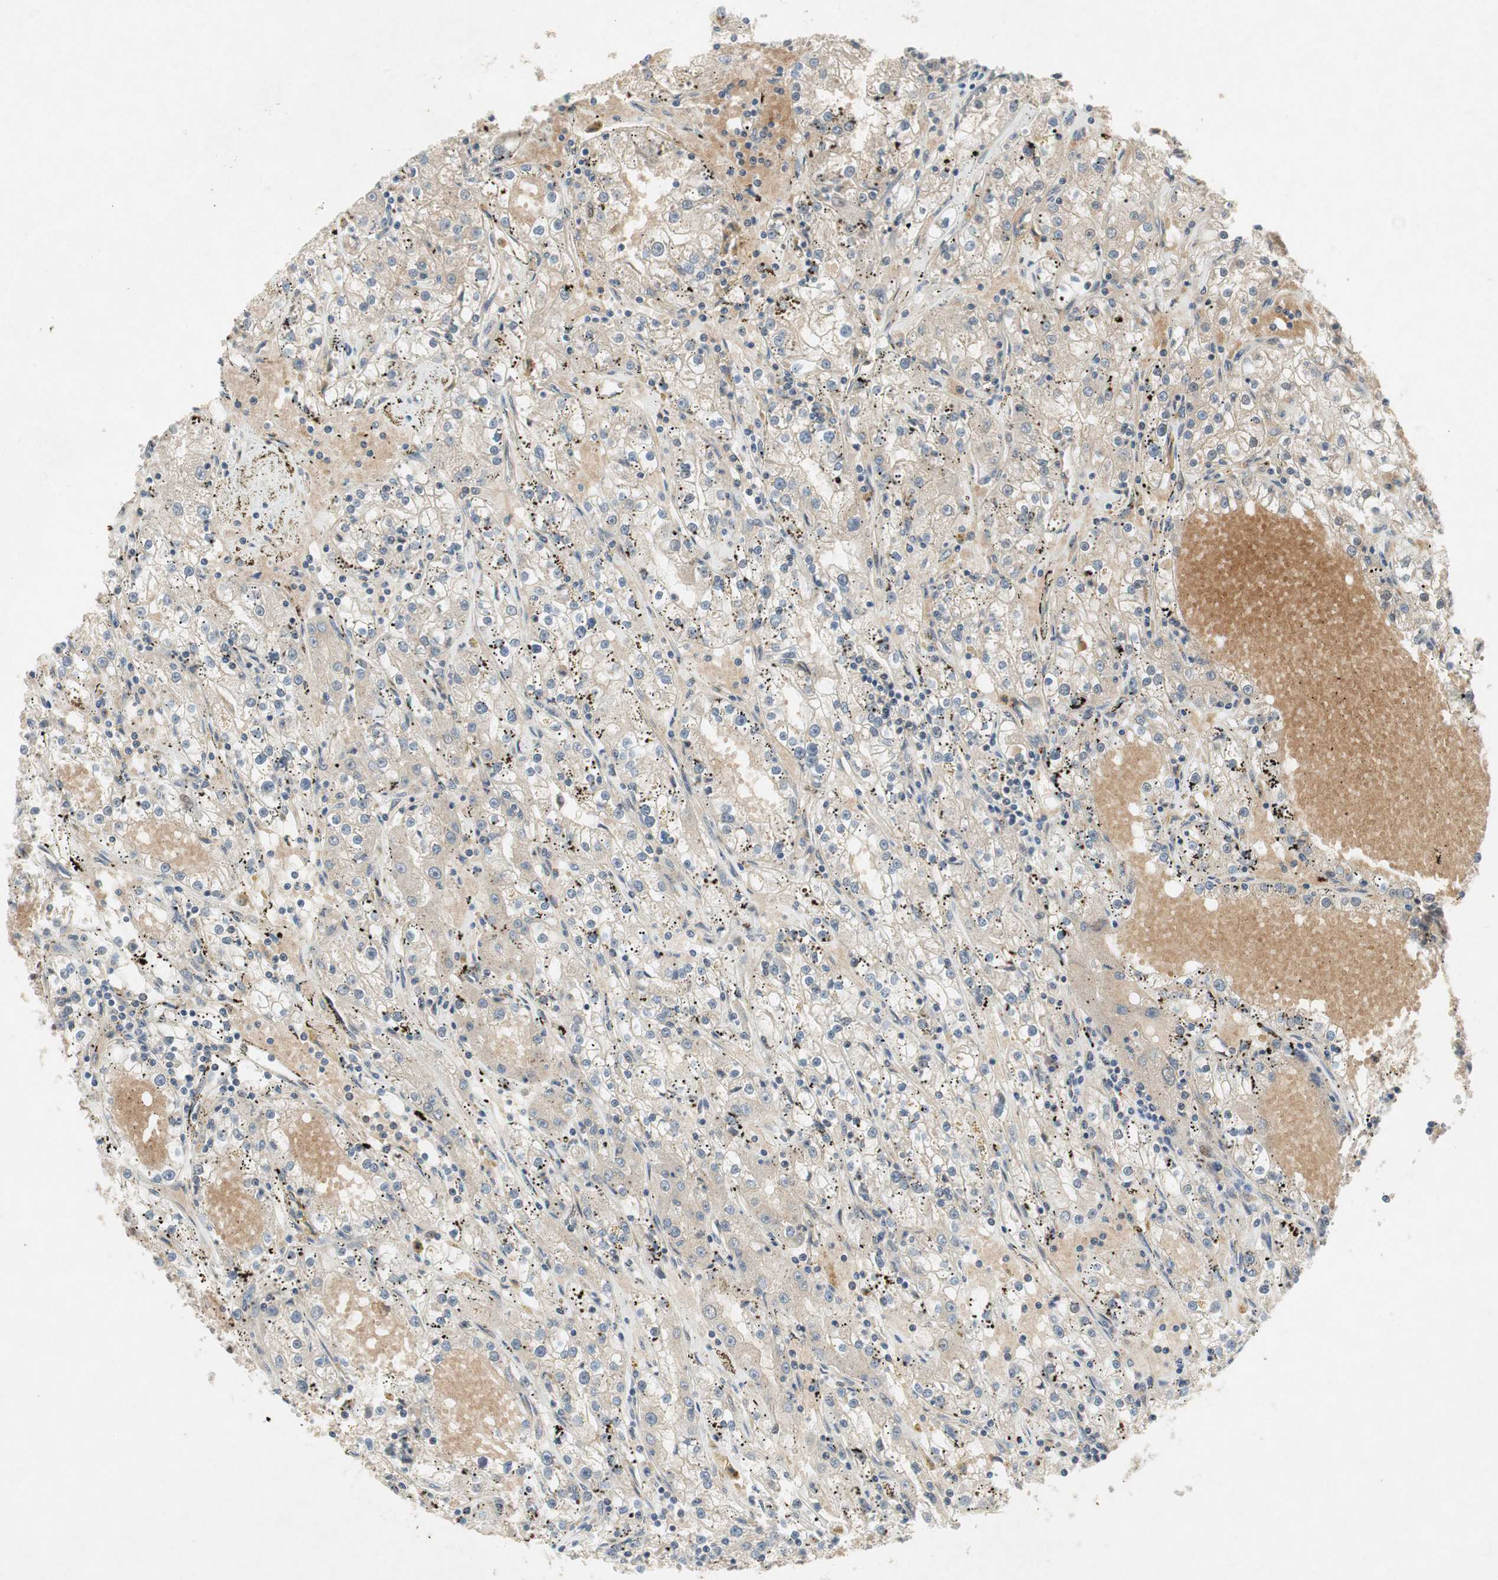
{"staining": {"intensity": "negative", "quantity": "none", "location": "none"}, "tissue": "renal cancer", "cell_type": "Tumor cells", "image_type": "cancer", "snomed": [{"axis": "morphology", "description": "Adenocarcinoma, NOS"}, {"axis": "topography", "description": "Kidney"}], "caption": "Tumor cells show no significant staining in adenocarcinoma (renal).", "gene": "TCF12", "patient": {"sex": "male", "age": 56}}